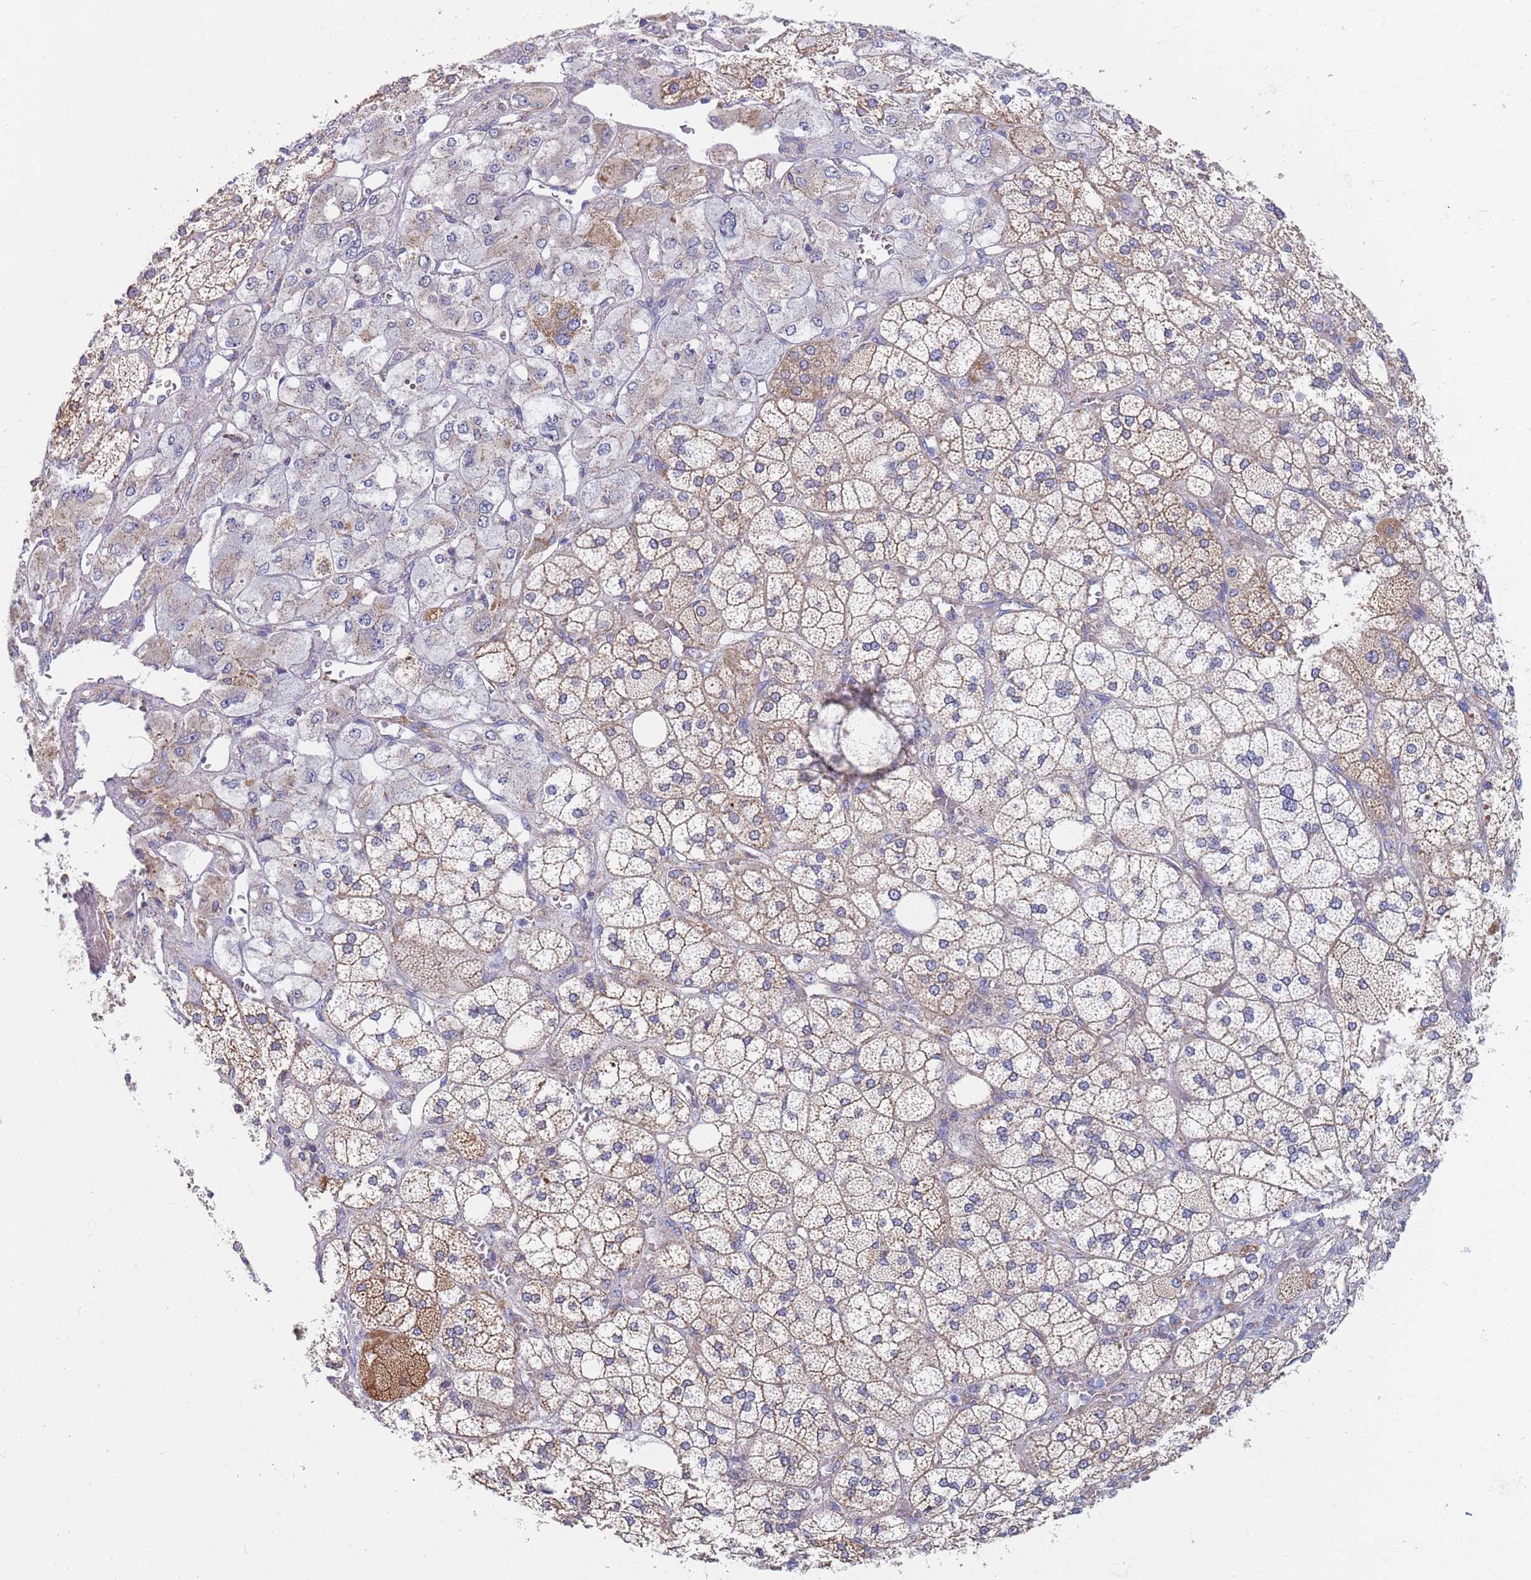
{"staining": {"intensity": "moderate", "quantity": "25%-75%", "location": "cytoplasmic/membranous"}, "tissue": "adrenal gland", "cell_type": "Glandular cells", "image_type": "normal", "snomed": [{"axis": "morphology", "description": "Normal tissue, NOS"}, {"axis": "topography", "description": "Adrenal gland"}], "caption": "A medium amount of moderate cytoplasmic/membranous staining is seen in approximately 25%-75% of glandular cells in unremarkable adrenal gland.", "gene": "PWWP3A", "patient": {"sex": "male", "age": 61}}